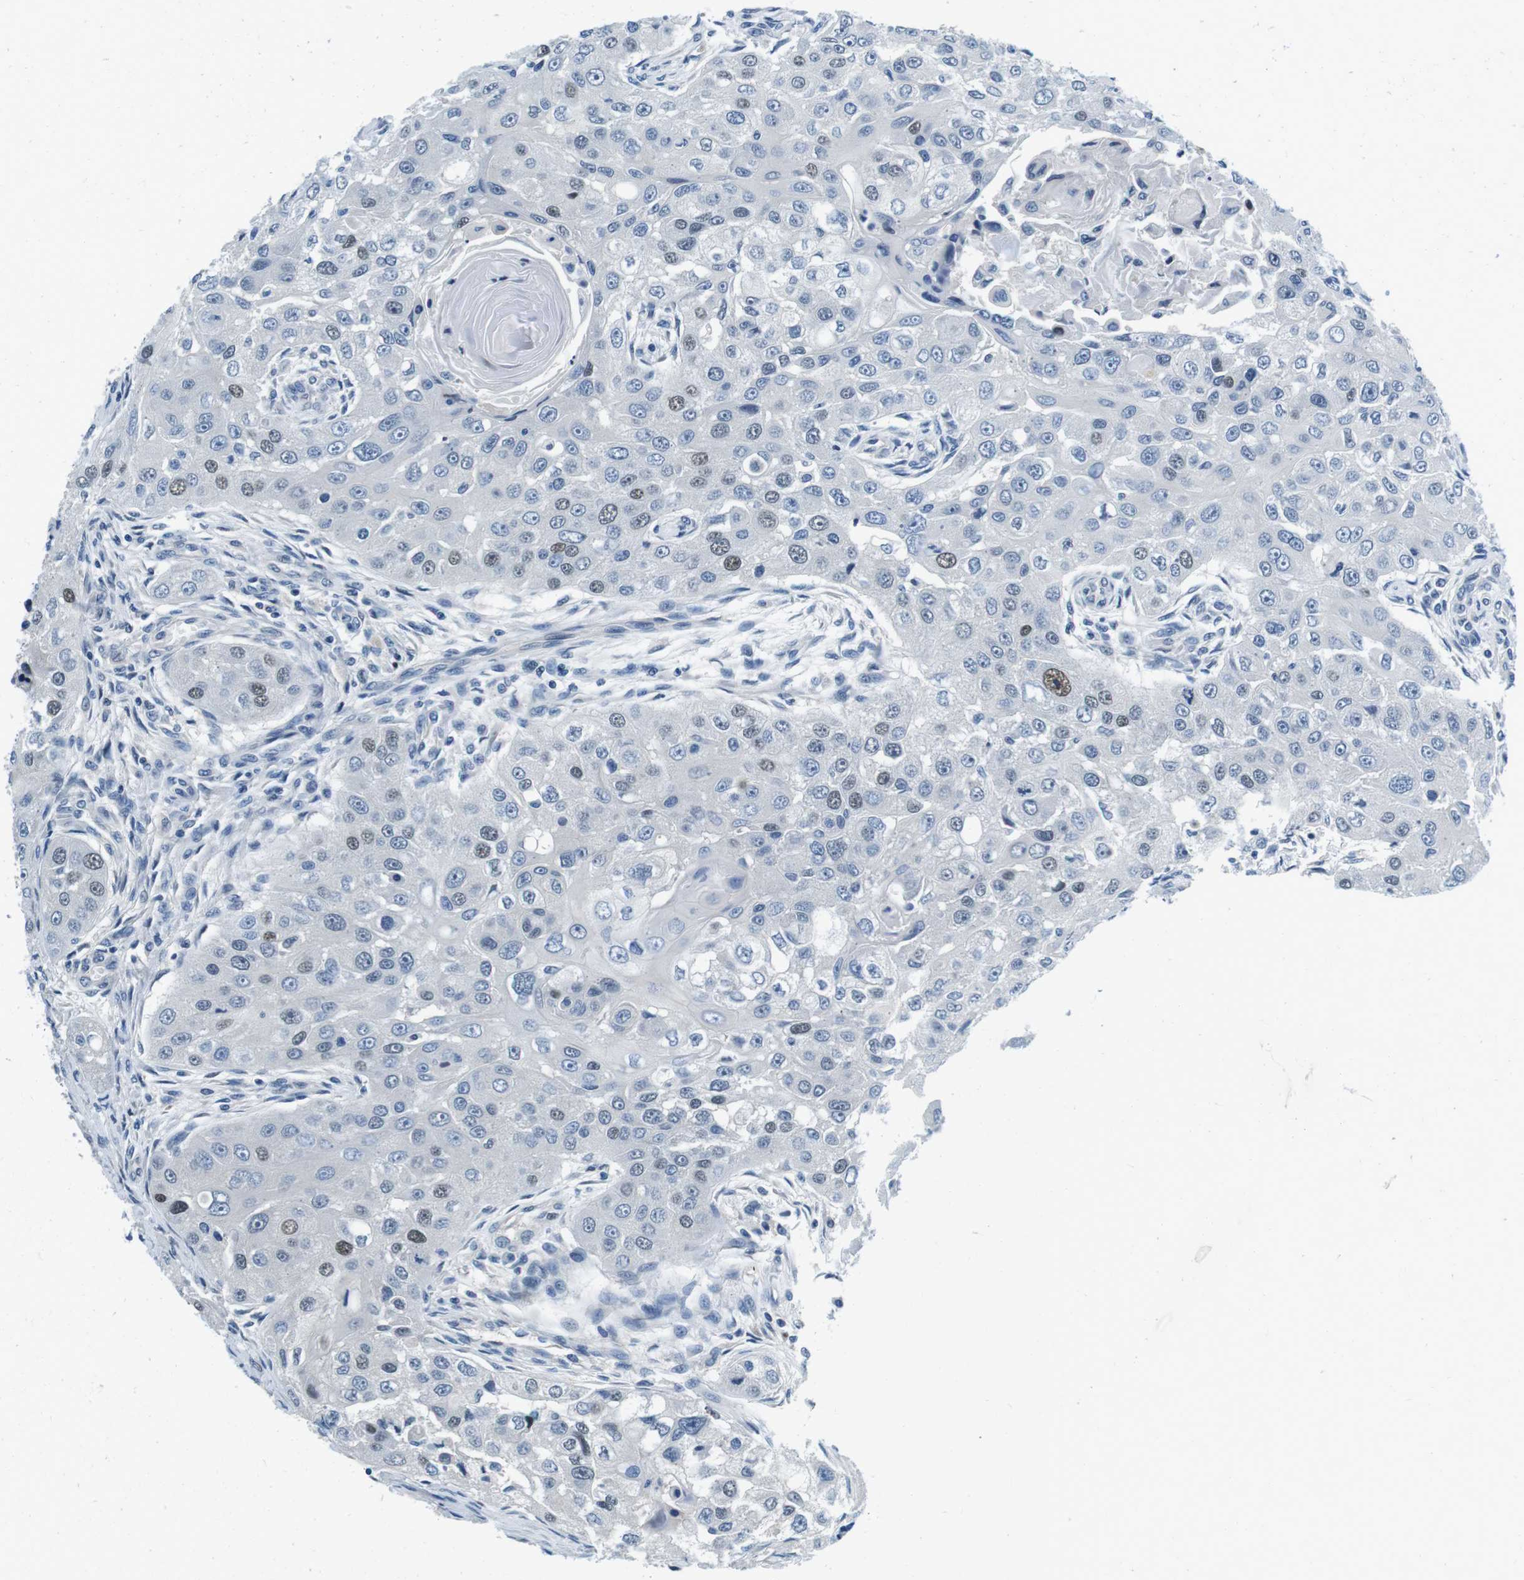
{"staining": {"intensity": "moderate", "quantity": "<25%", "location": "nuclear"}, "tissue": "head and neck cancer", "cell_type": "Tumor cells", "image_type": "cancer", "snomed": [{"axis": "morphology", "description": "Normal tissue, NOS"}, {"axis": "morphology", "description": "Squamous cell carcinoma, NOS"}, {"axis": "topography", "description": "Skeletal muscle"}, {"axis": "topography", "description": "Head-Neck"}], "caption": "Tumor cells show low levels of moderate nuclear positivity in about <25% of cells in human squamous cell carcinoma (head and neck).", "gene": "KCNJ5", "patient": {"sex": "male", "age": 51}}